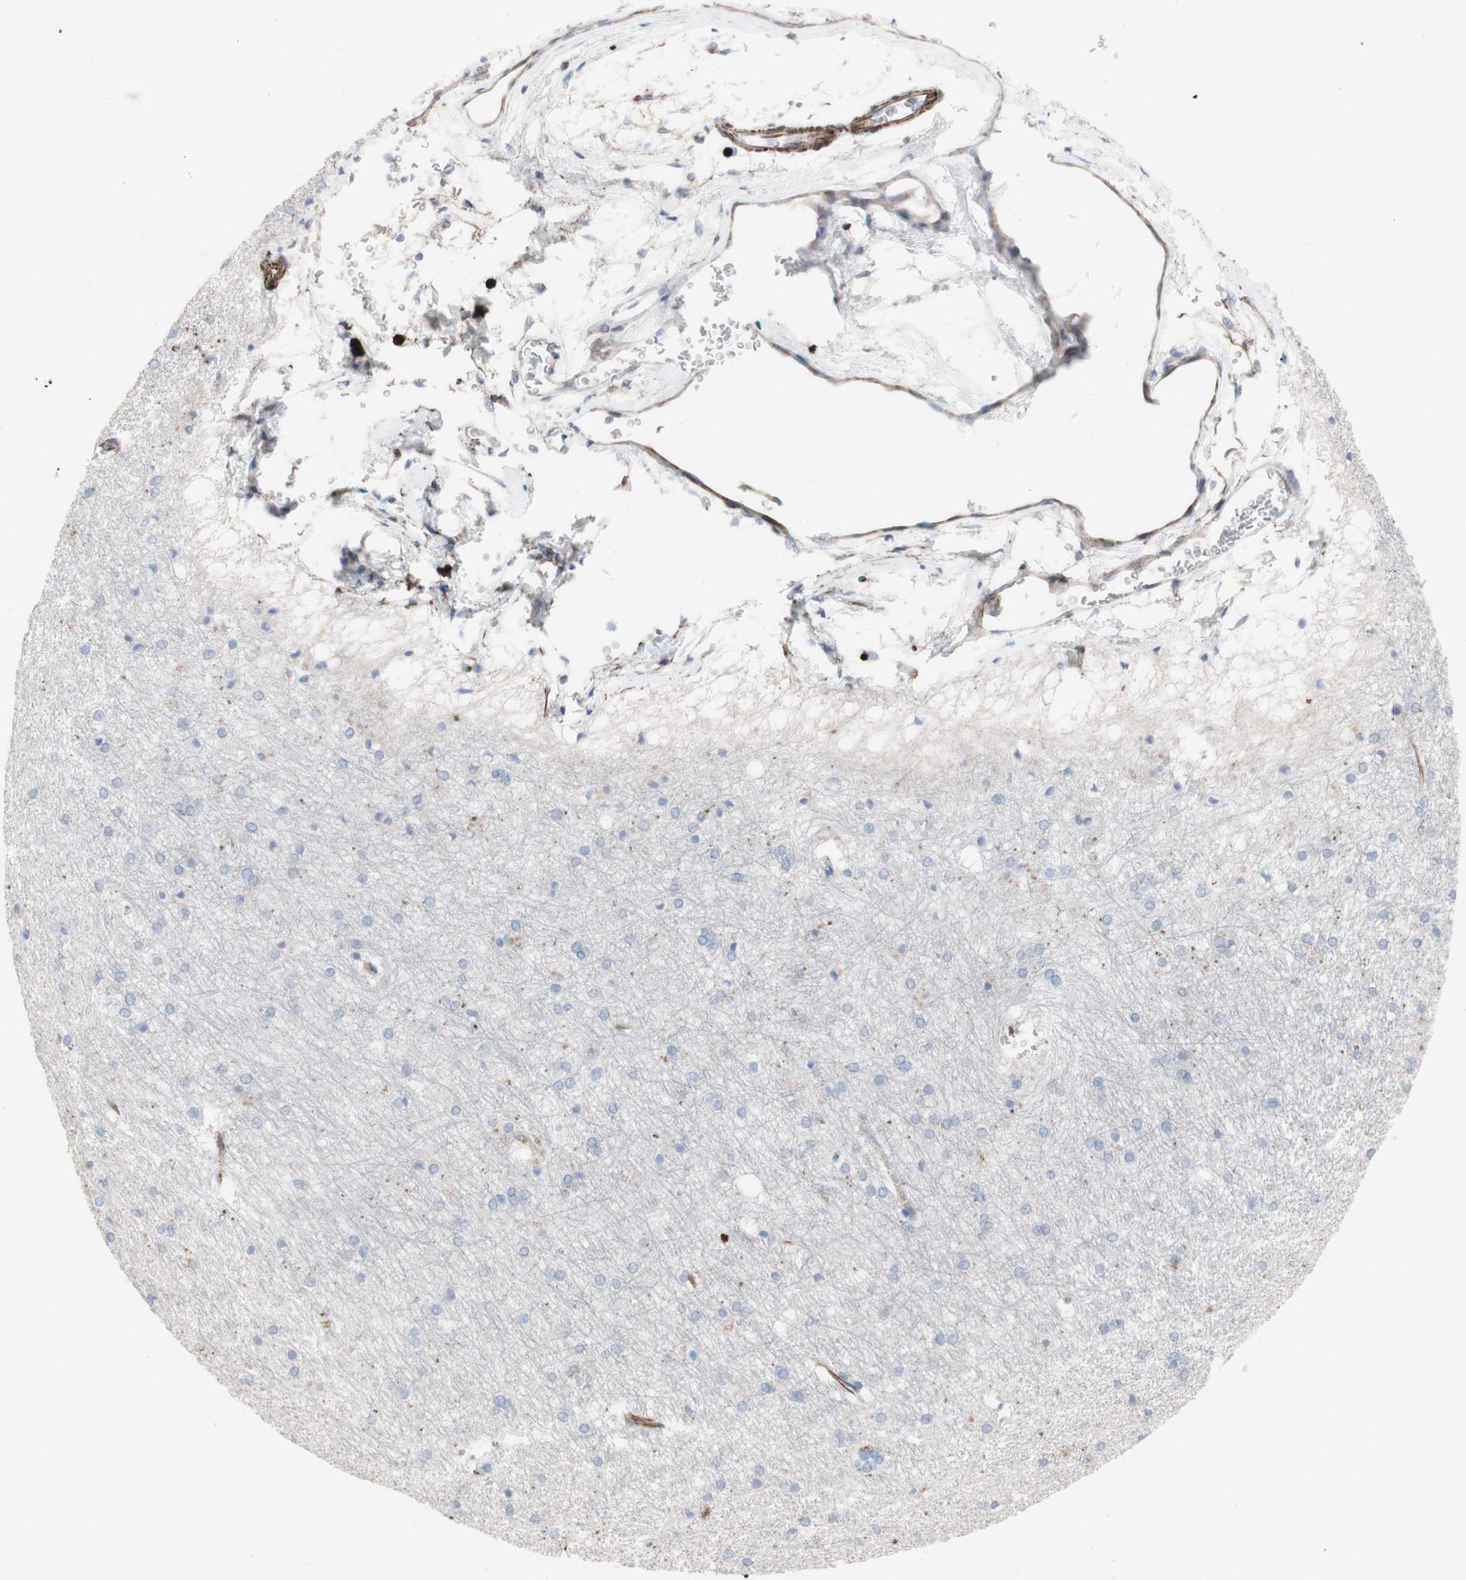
{"staining": {"intensity": "weak", "quantity": "<25%", "location": "cytoplasmic/membranous"}, "tissue": "hippocampus", "cell_type": "Glial cells", "image_type": "normal", "snomed": [{"axis": "morphology", "description": "Normal tissue, NOS"}, {"axis": "topography", "description": "Hippocampus"}], "caption": "Immunohistochemistry photomicrograph of normal hippocampus: human hippocampus stained with DAB shows no significant protein staining in glial cells. (Brightfield microscopy of DAB (3,3'-diaminobenzidine) immunohistochemistry (IHC) at high magnification).", "gene": "AGPAT5", "patient": {"sex": "female", "age": 19}}